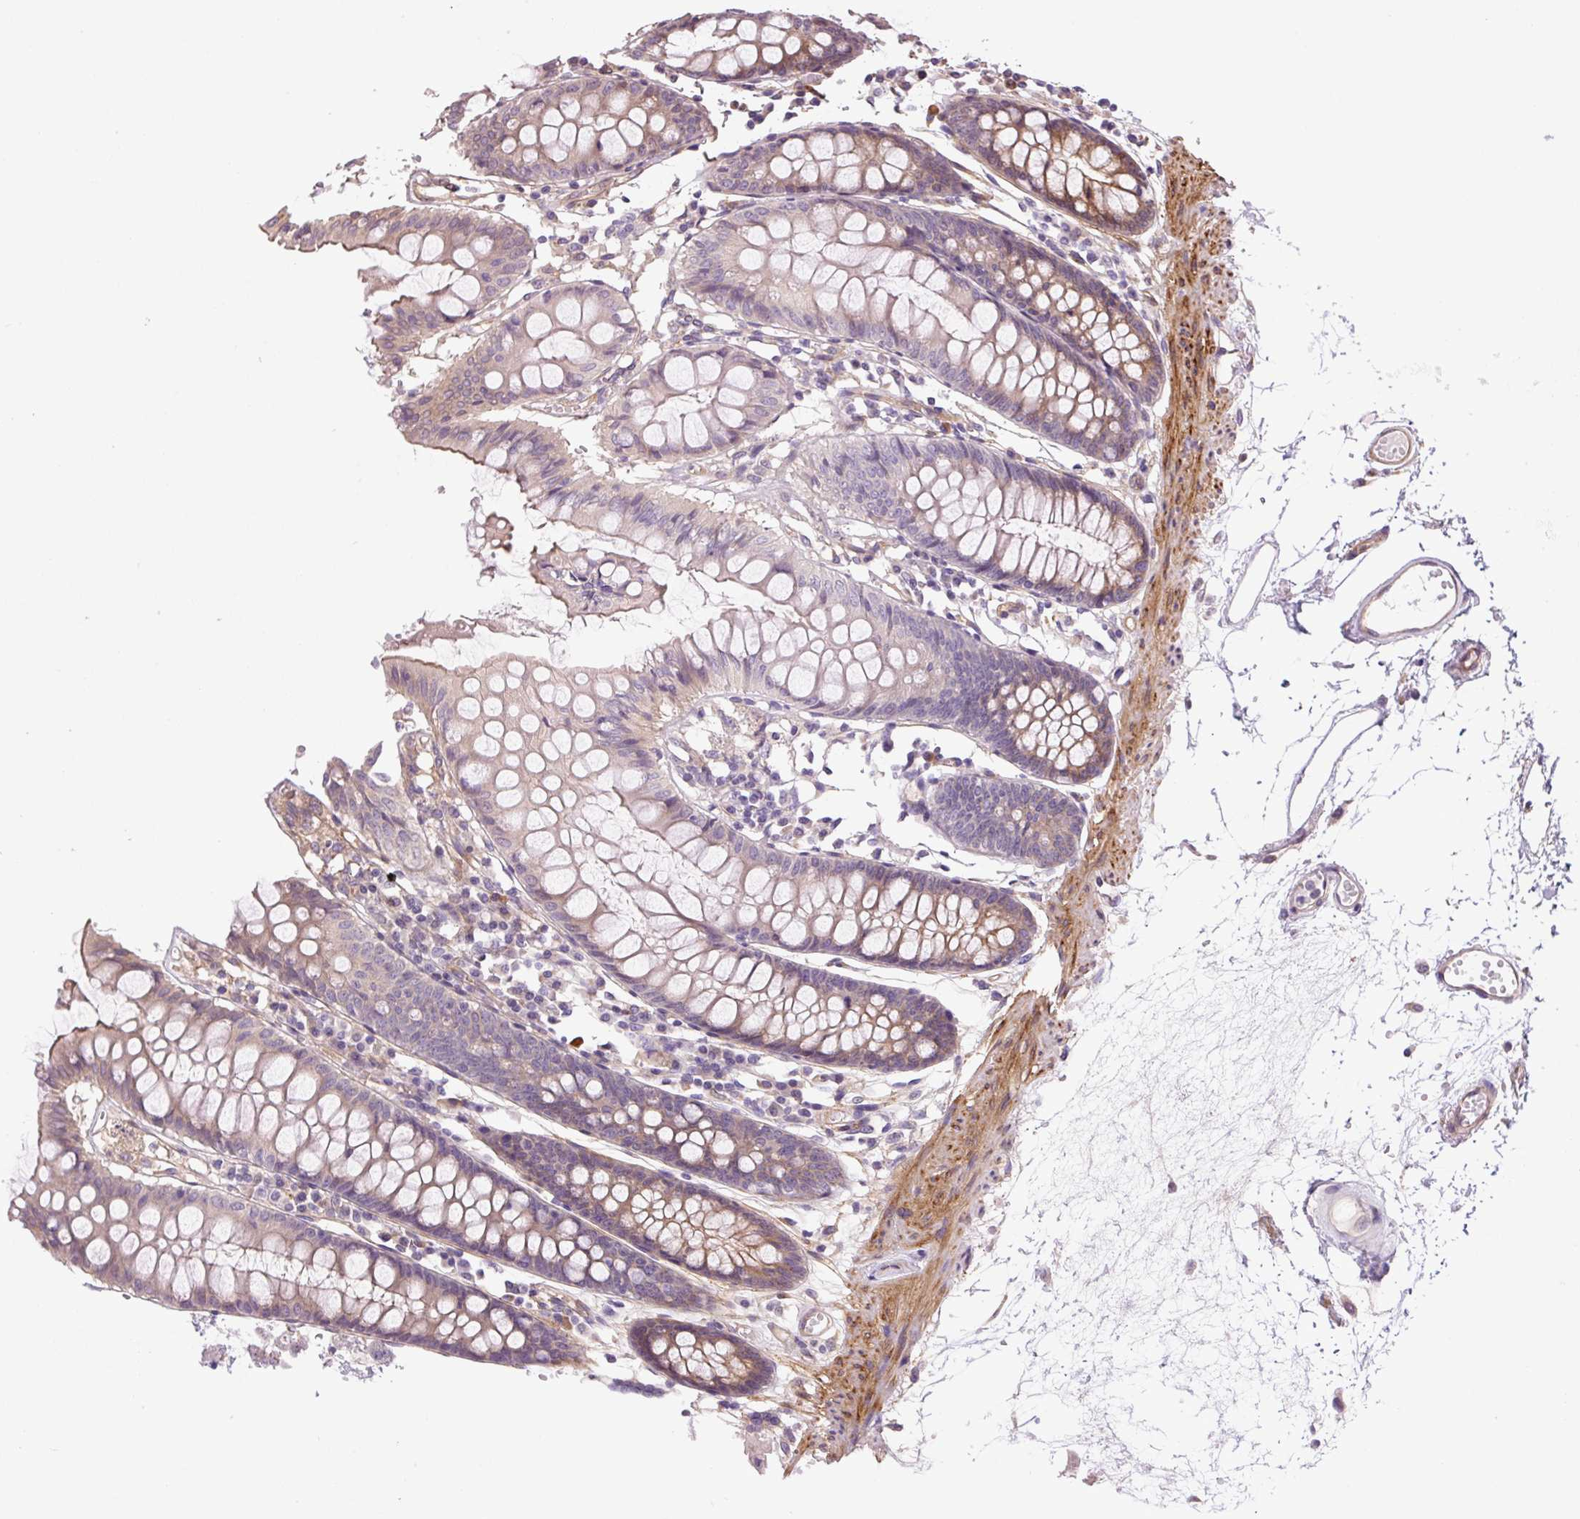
{"staining": {"intensity": "moderate", "quantity": ">75%", "location": "cytoplasmic/membranous"}, "tissue": "colon", "cell_type": "Endothelial cells", "image_type": "normal", "snomed": [{"axis": "morphology", "description": "Normal tissue, NOS"}, {"axis": "topography", "description": "Colon"}], "caption": "Normal colon reveals moderate cytoplasmic/membranous staining in about >75% of endothelial cells, visualized by immunohistochemistry. (DAB (3,3'-diaminobenzidine) IHC, brown staining for protein, blue staining for nuclei).", "gene": "SEPTIN10", "patient": {"sex": "female", "age": 84}}